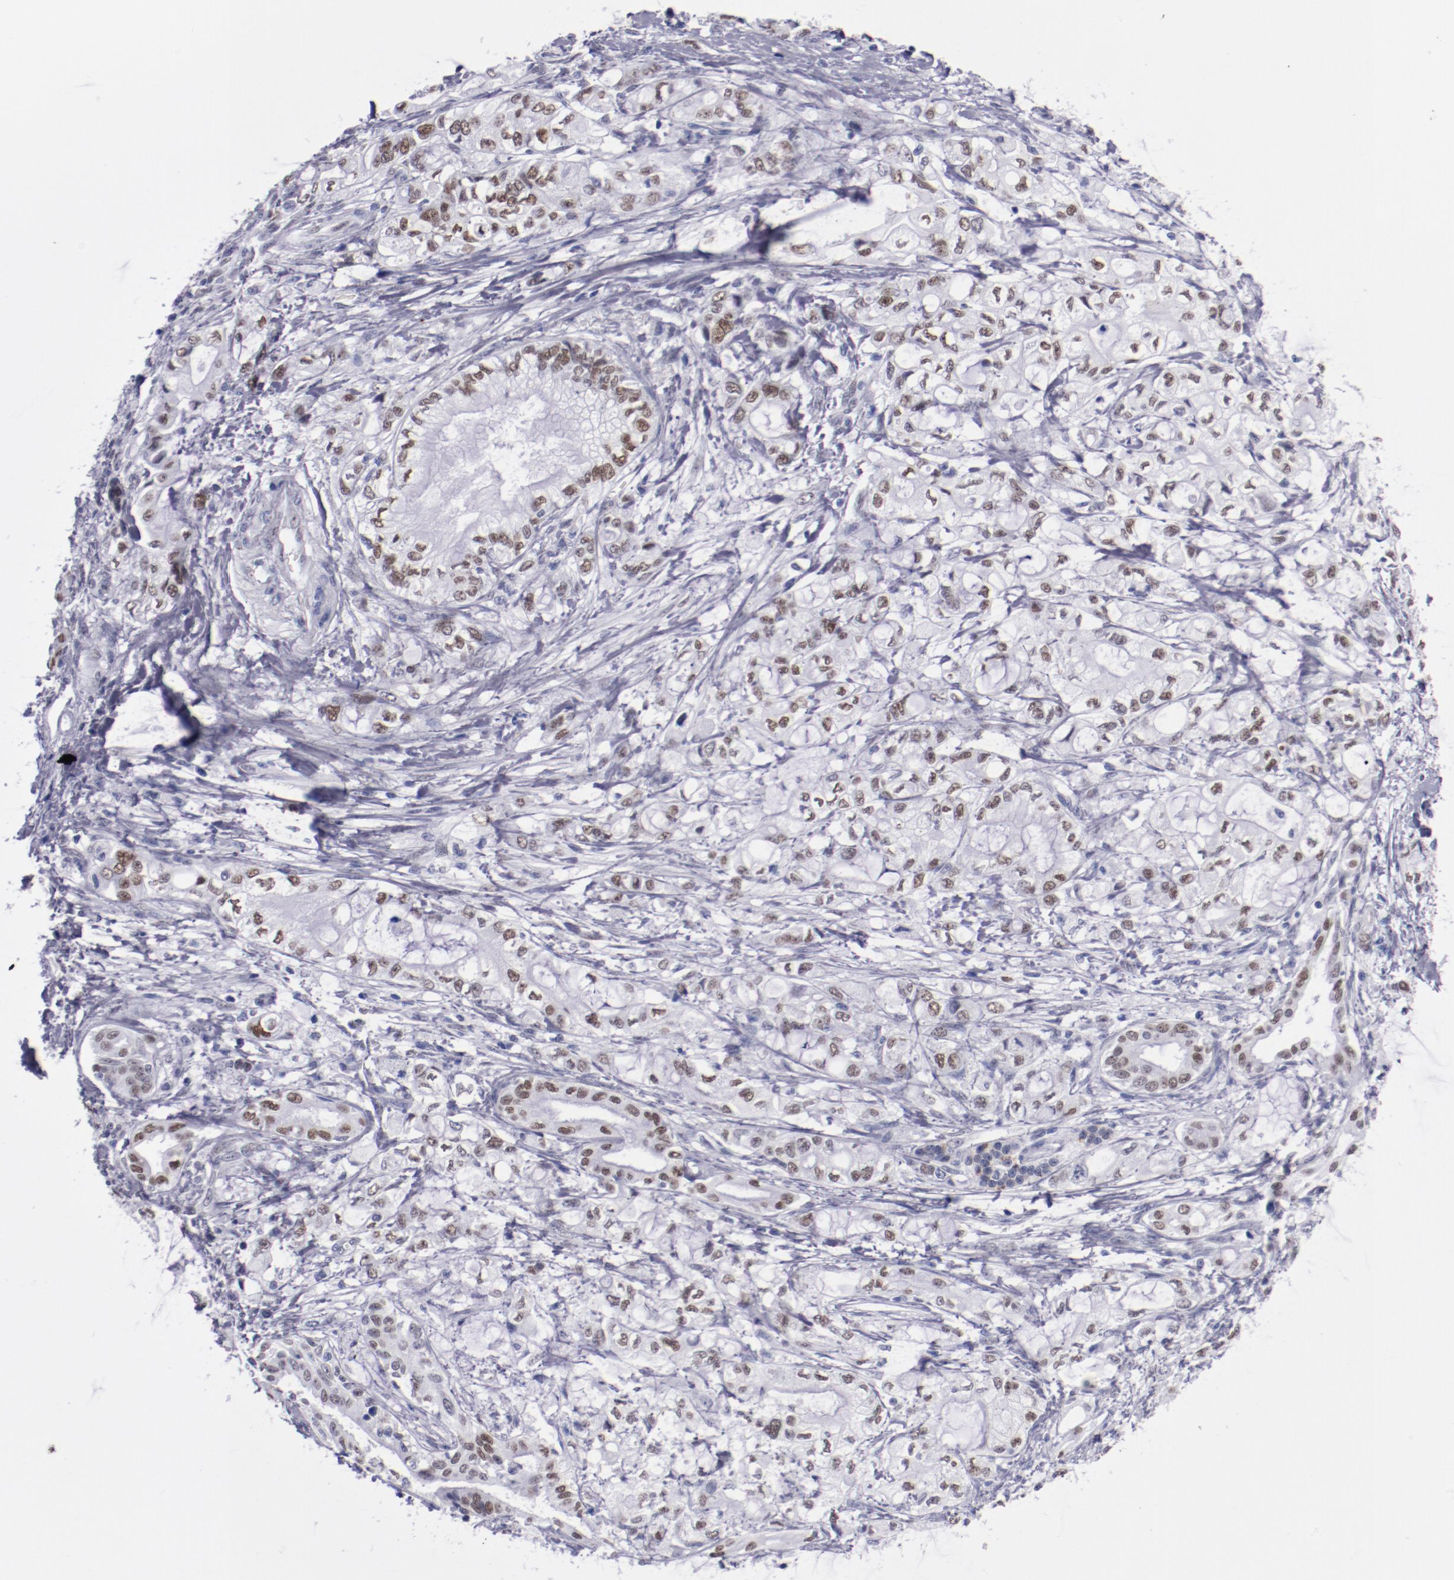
{"staining": {"intensity": "weak", "quantity": "25%-75%", "location": "nuclear"}, "tissue": "pancreatic cancer", "cell_type": "Tumor cells", "image_type": "cancer", "snomed": [{"axis": "morphology", "description": "Adenocarcinoma, NOS"}, {"axis": "topography", "description": "Pancreas"}], "caption": "Adenocarcinoma (pancreatic) stained with a protein marker displays weak staining in tumor cells.", "gene": "HNF1B", "patient": {"sex": "male", "age": 79}}